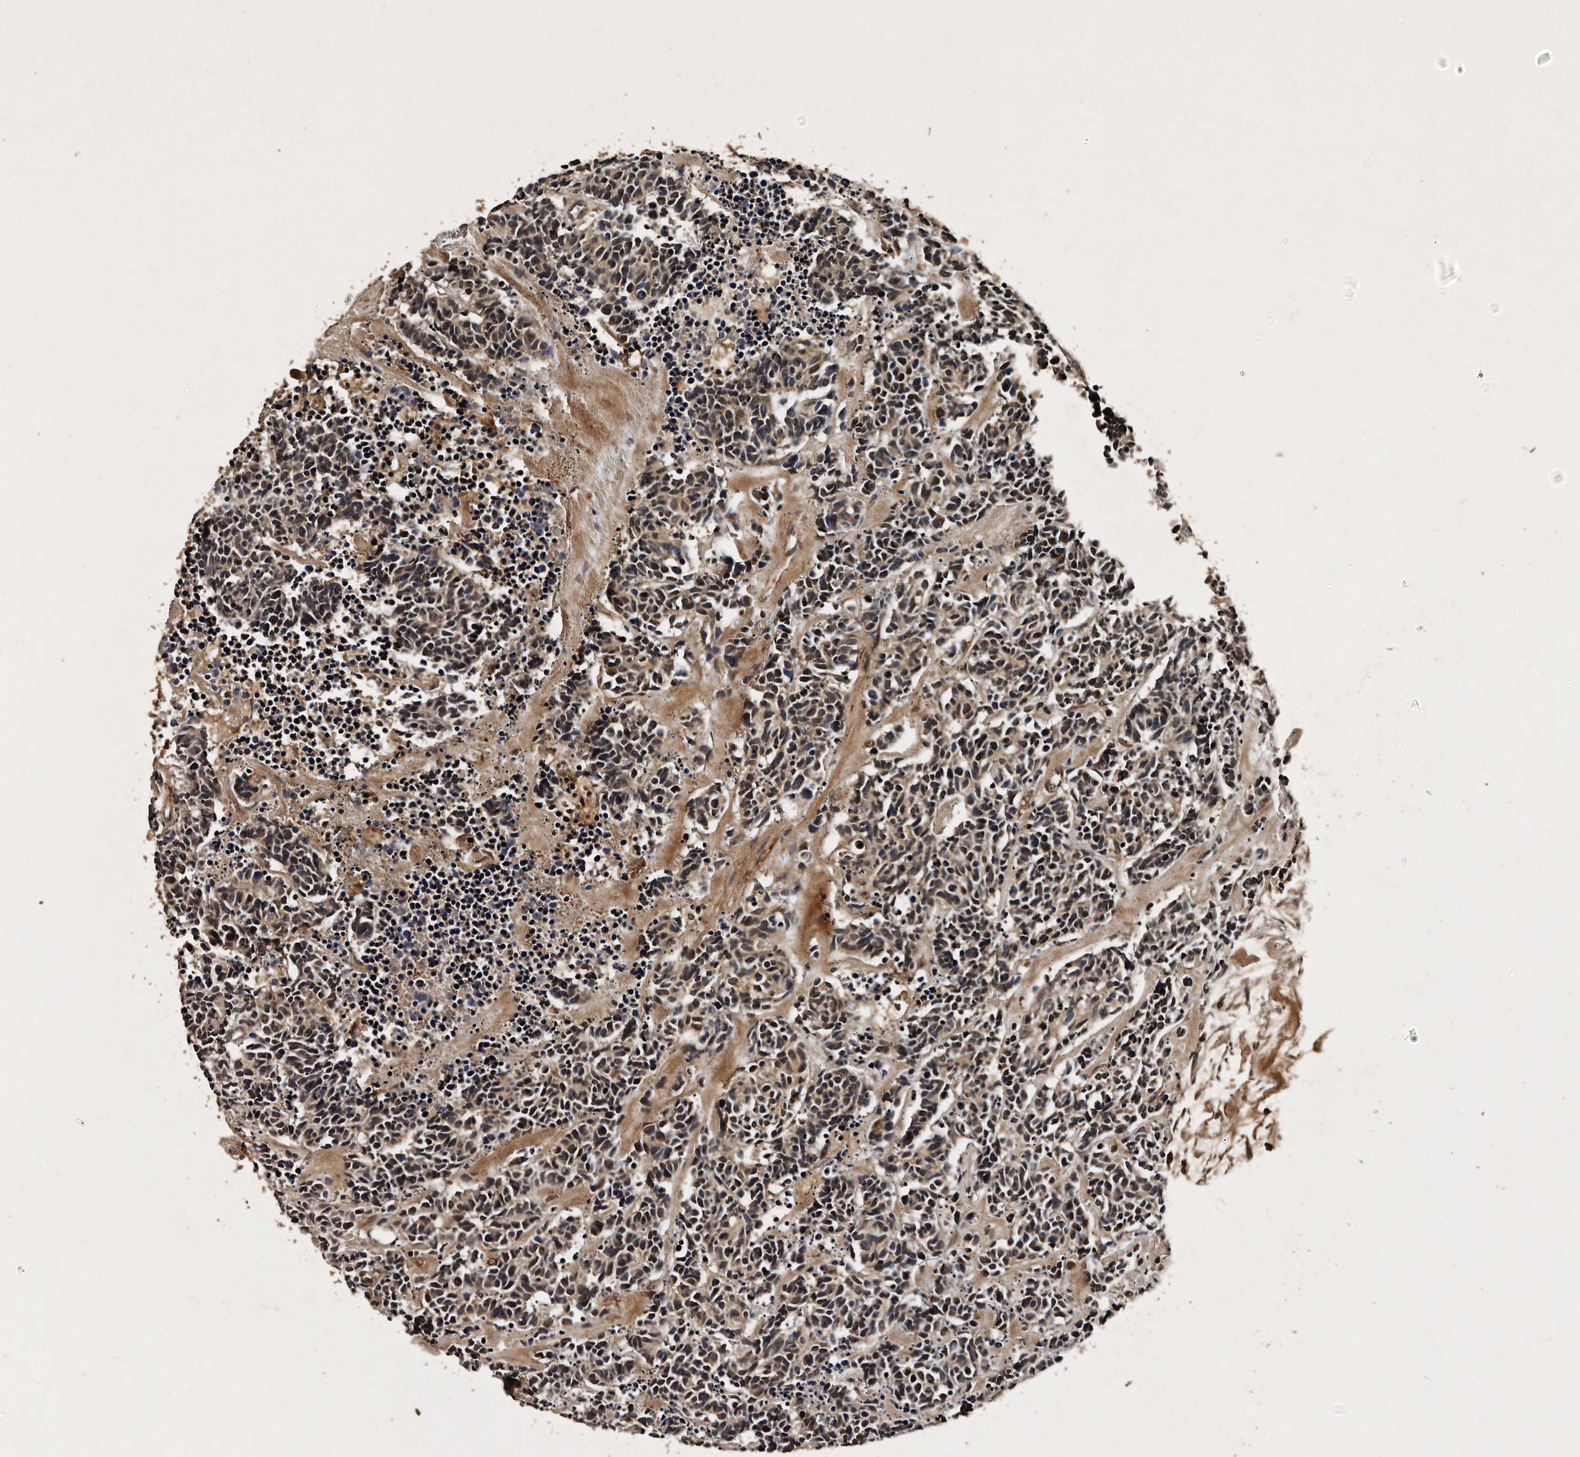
{"staining": {"intensity": "moderate", "quantity": ">75%", "location": "nuclear"}, "tissue": "carcinoid", "cell_type": "Tumor cells", "image_type": "cancer", "snomed": [{"axis": "morphology", "description": "Carcinoma, NOS"}, {"axis": "morphology", "description": "Carcinoid, malignant, NOS"}, {"axis": "topography", "description": "Urinary bladder"}], "caption": "Brown immunohistochemical staining in human carcinoid exhibits moderate nuclear staining in about >75% of tumor cells.", "gene": "CPNE3", "patient": {"sex": "male", "age": 57}}